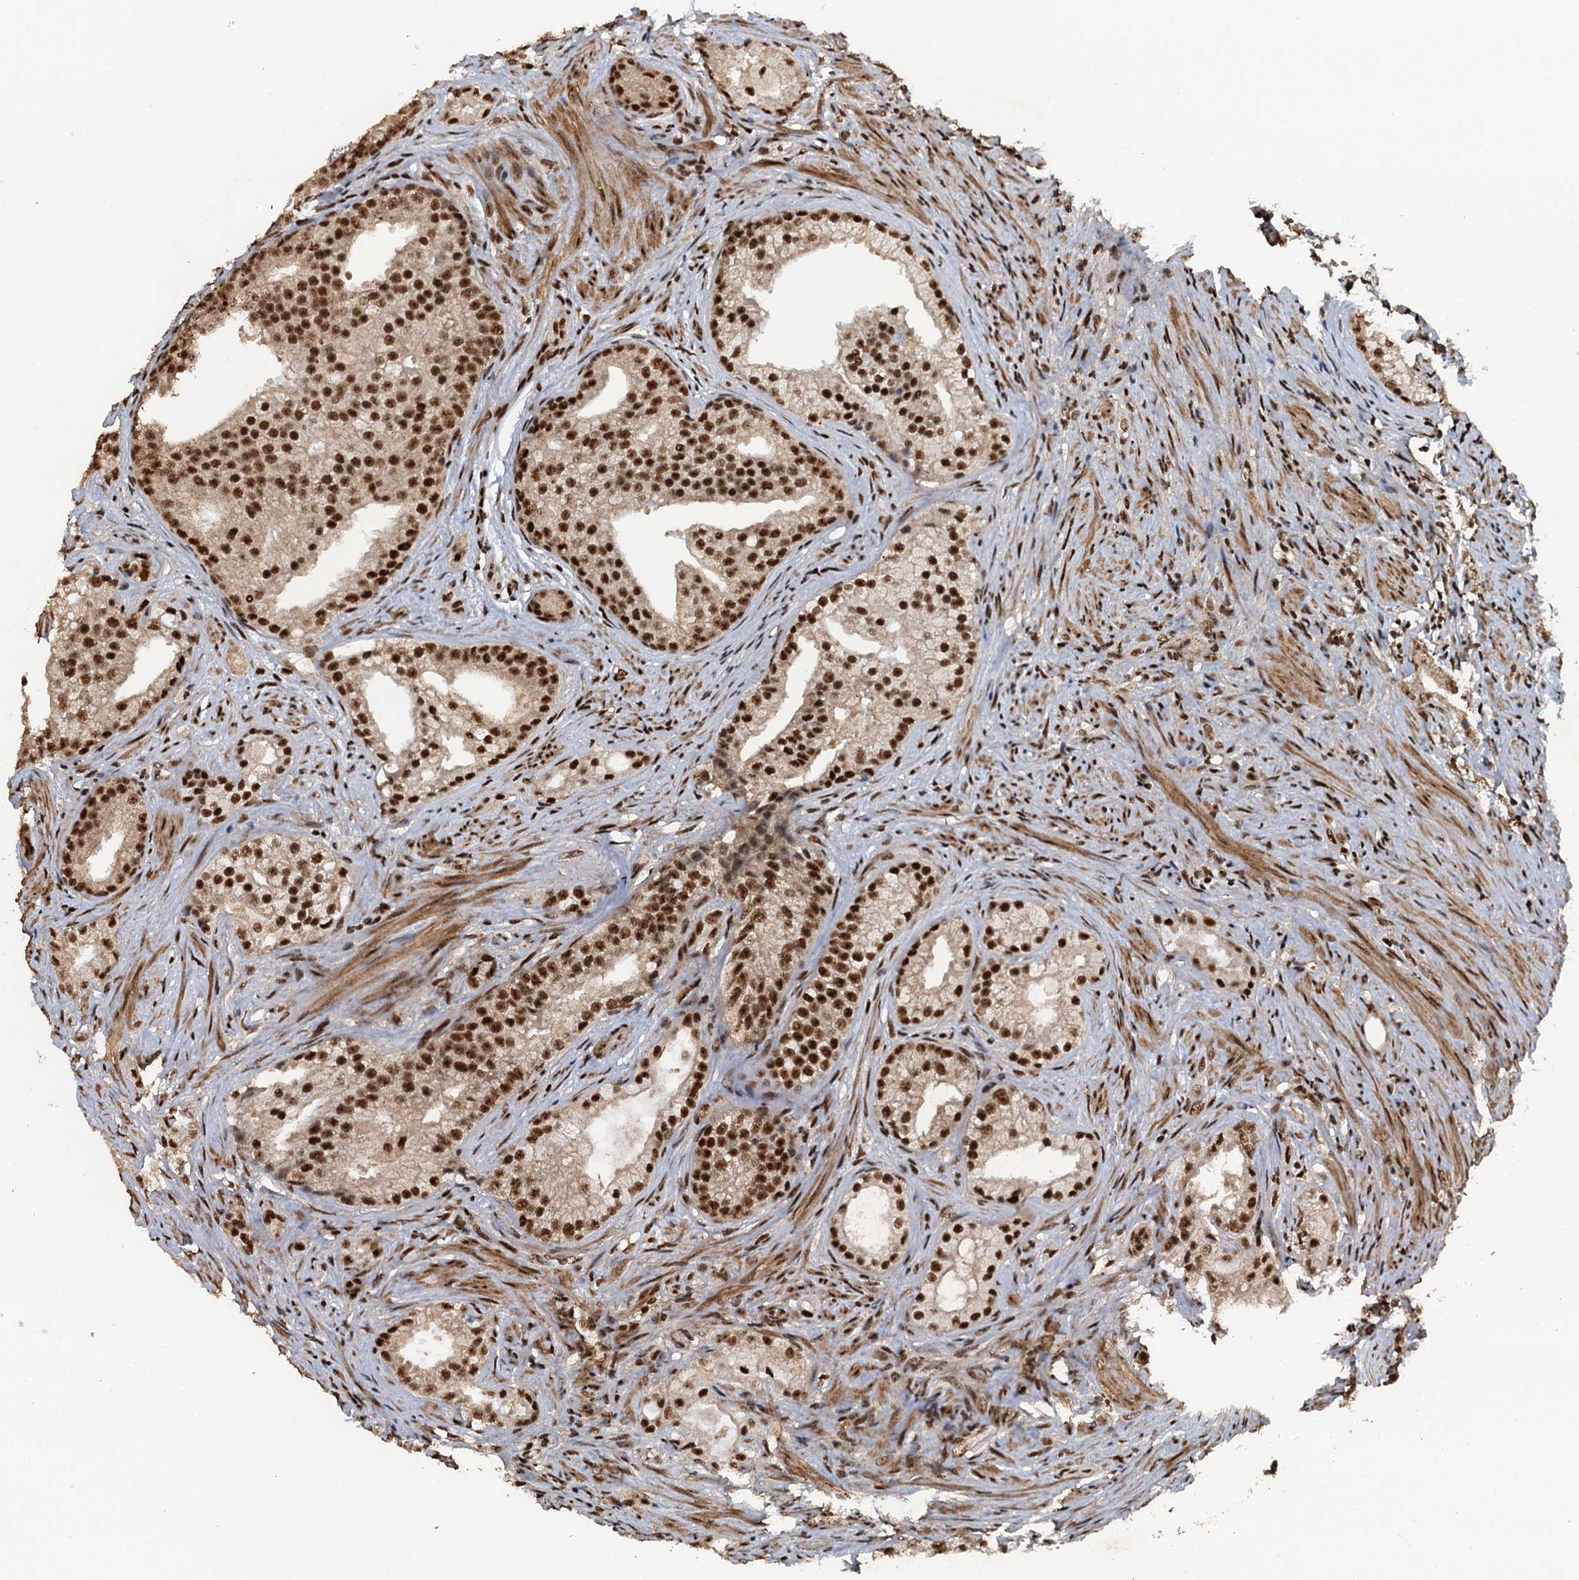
{"staining": {"intensity": "moderate", "quantity": ">75%", "location": "nuclear"}, "tissue": "prostate cancer", "cell_type": "Tumor cells", "image_type": "cancer", "snomed": [{"axis": "morphology", "description": "Adenocarcinoma, Low grade"}, {"axis": "topography", "description": "Prostate"}], "caption": "This is a photomicrograph of immunohistochemistry staining of low-grade adenocarcinoma (prostate), which shows moderate expression in the nuclear of tumor cells.", "gene": "ZC3H18", "patient": {"sex": "male", "age": 71}}